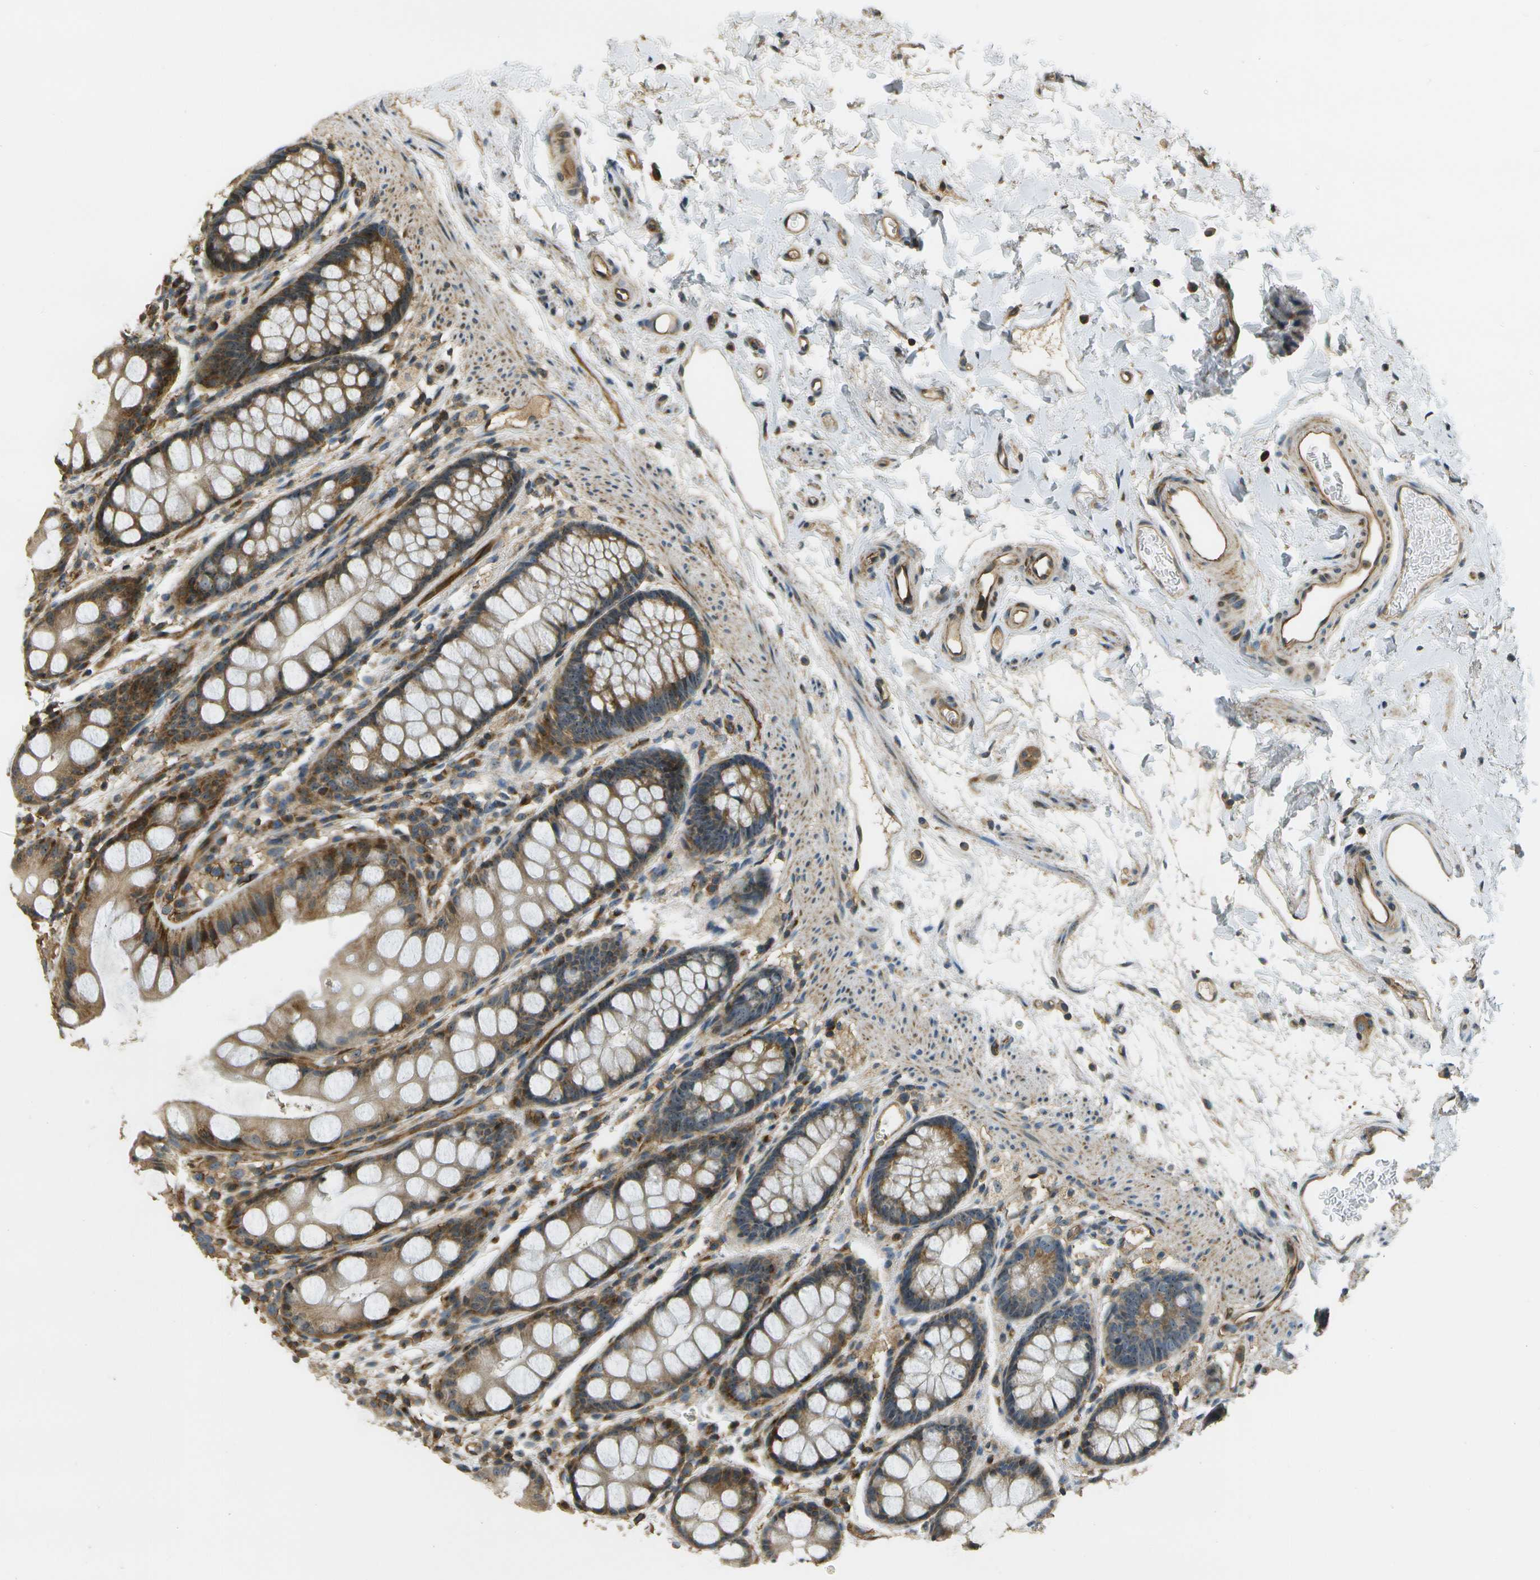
{"staining": {"intensity": "strong", "quantity": ">75%", "location": "cytoplasmic/membranous"}, "tissue": "rectum", "cell_type": "Glandular cells", "image_type": "normal", "snomed": [{"axis": "morphology", "description": "Normal tissue, NOS"}, {"axis": "topography", "description": "Rectum"}], "caption": "Protein positivity by immunohistochemistry (IHC) exhibits strong cytoplasmic/membranous positivity in approximately >75% of glandular cells in normal rectum. Using DAB (3,3'-diaminobenzidine) (brown) and hematoxylin (blue) stains, captured at high magnification using brightfield microscopy.", "gene": "LRP12", "patient": {"sex": "female", "age": 65}}